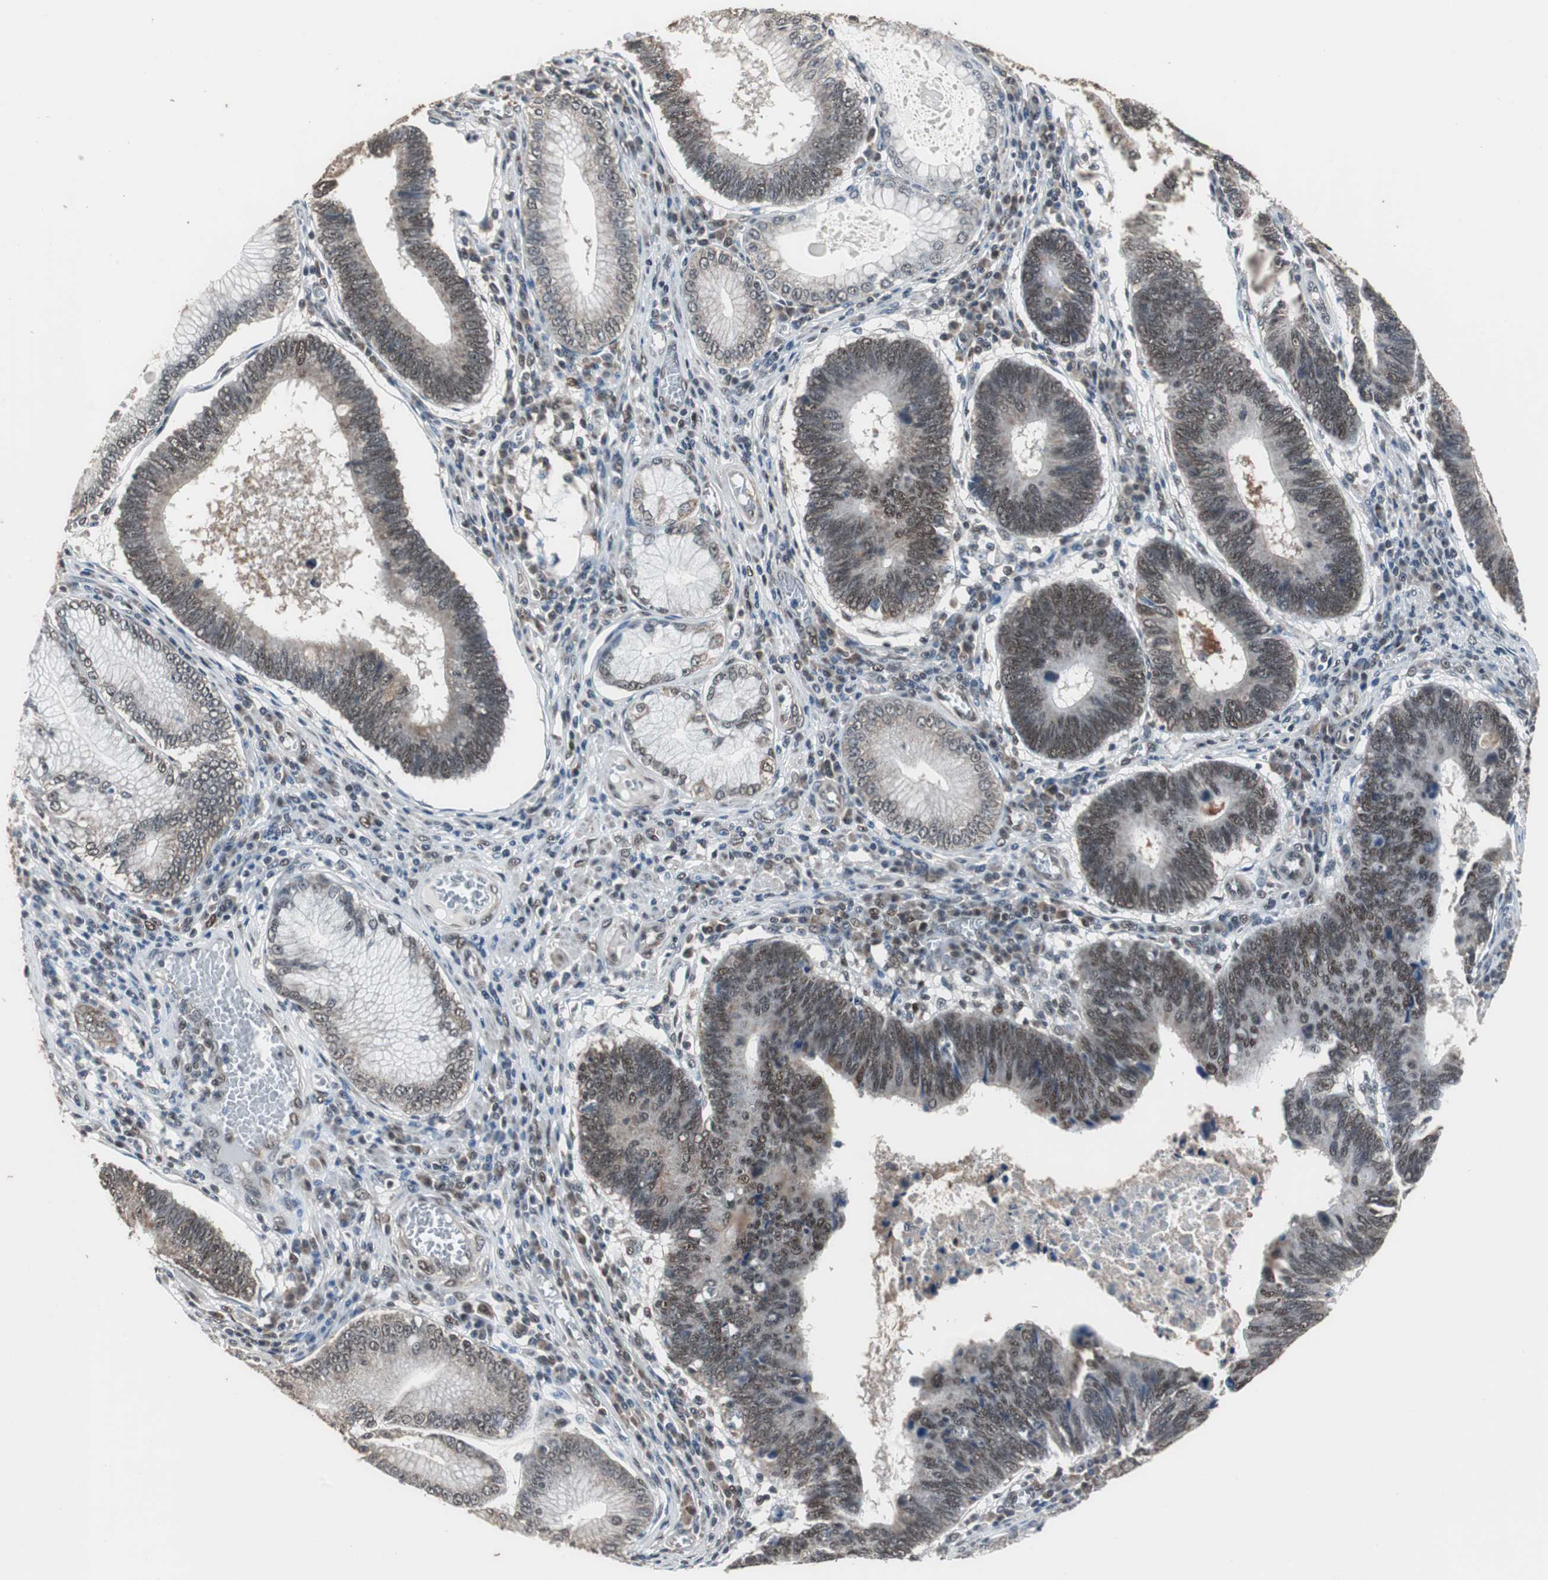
{"staining": {"intensity": "moderate", "quantity": ">75%", "location": "nuclear"}, "tissue": "stomach cancer", "cell_type": "Tumor cells", "image_type": "cancer", "snomed": [{"axis": "morphology", "description": "Adenocarcinoma, NOS"}, {"axis": "topography", "description": "Stomach"}], "caption": "This image reveals immunohistochemistry staining of human stomach cancer, with medium moderate nuclear expression in about >75% of tumor cells.", "gene": "ZHX2", "patient": {"sex": "male", "age": 59}}